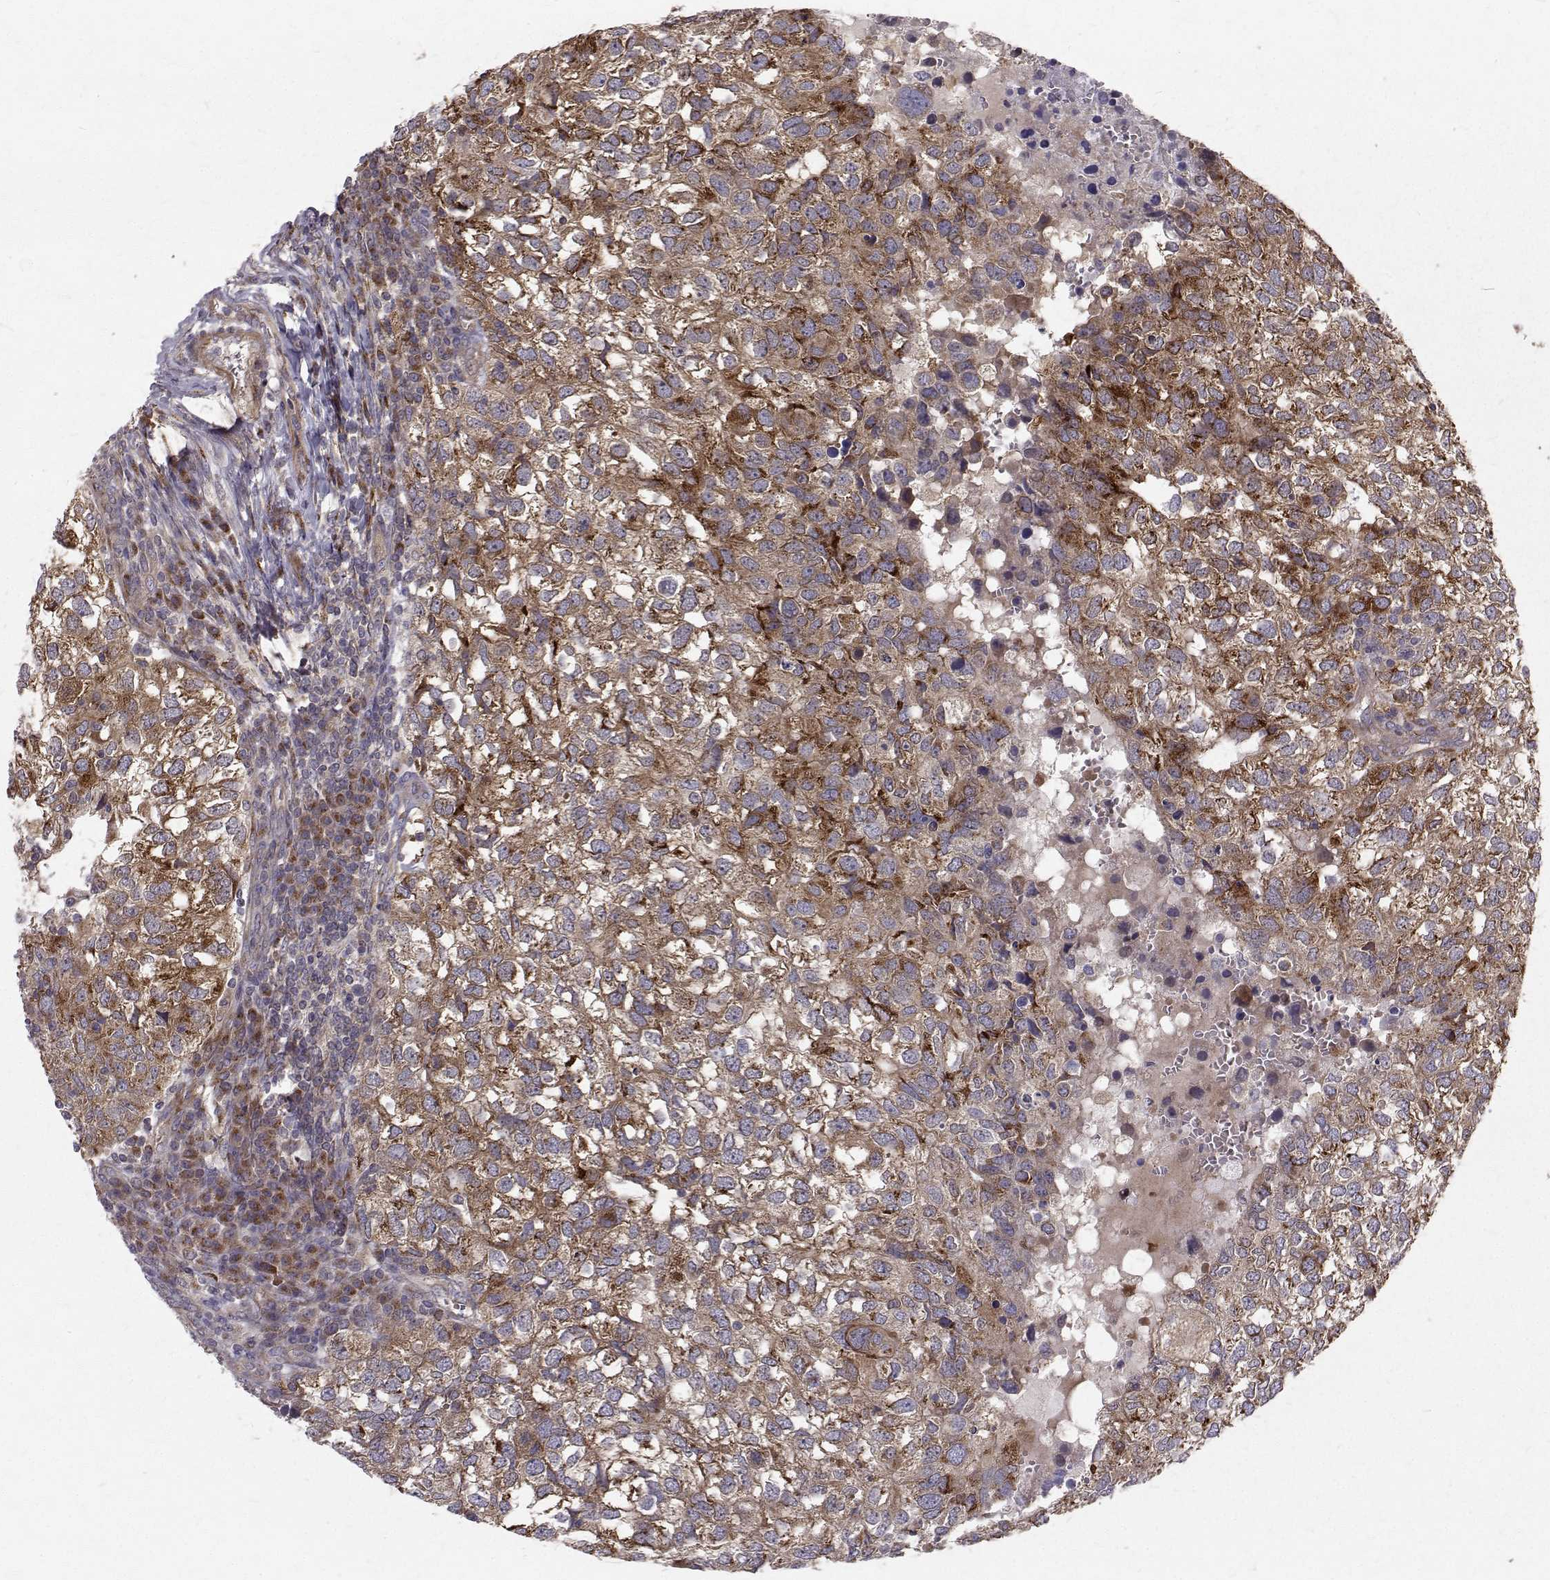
{"staining": {"intensity": "moderate", "quantity": "25%-75%", "location": "cytoplasmic/membranous"}, "tissue": "breast cancer", "cell_type": "Tumor cells", "image_type": "cancer", "snomed": [{"axis": "morphology", "description": "Duct carcinoma"}, {"axis": "topography", "description": "Breast"}], "caption": "Infiltrating ductal carcinoma (breast) stained for a protein shows moderate cytoplasmic/membranous positivity in tumor cells. (Stains: DAB (3,3'-diaminobenzidine) in brown, nuclei in blue, Microscopy: brightfield microscopy at high magnification).", "gene": "ARFGAP1", "patient": {"sex": "female", "age": 30}}